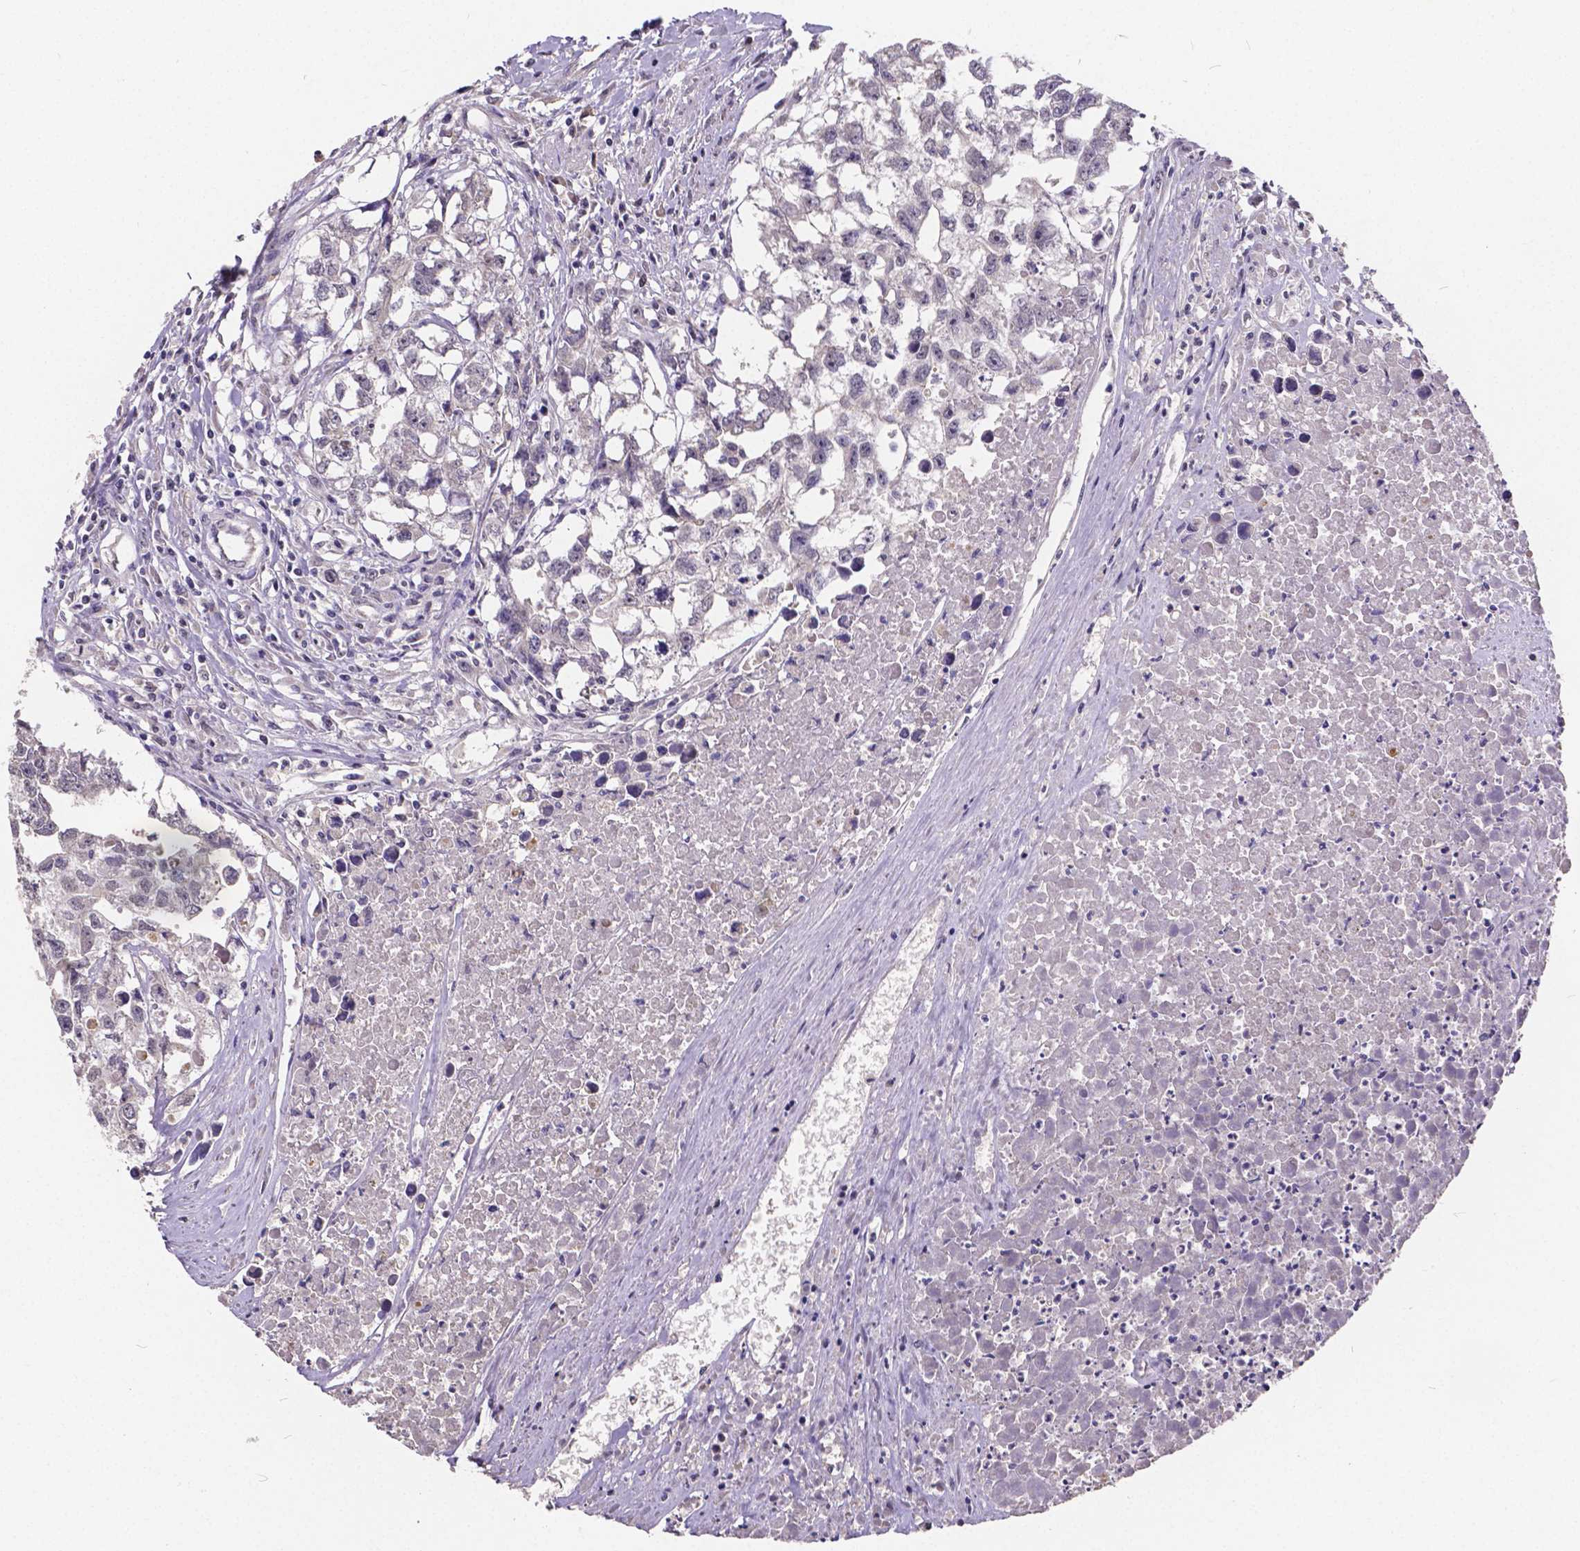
{"staining": {"intensity": "negative", "quantity": "none", "location": "none"}, "tissue": "testis cancer", "cell_type": "Tumor cells", "image_type": "cancer", "snomed": [{"axis": "morphology", "description": "Carcinoma, Embryonal, NOS"}, {"axis": "morphology", "description": "Teratoma, malignant, NOS"}, {"axis": "topography", "description": "Testis"}], "caption": "A high-resolution photomicrograph shows IHC staining of testis cancer (embryonal carcinoma), which demonstrates no significant positivity in tumor cells. (IHC, brightfield microscopy, high magnification).", "gene": "CTNNA2", "patient": {"sex": "male", "age": 44}}